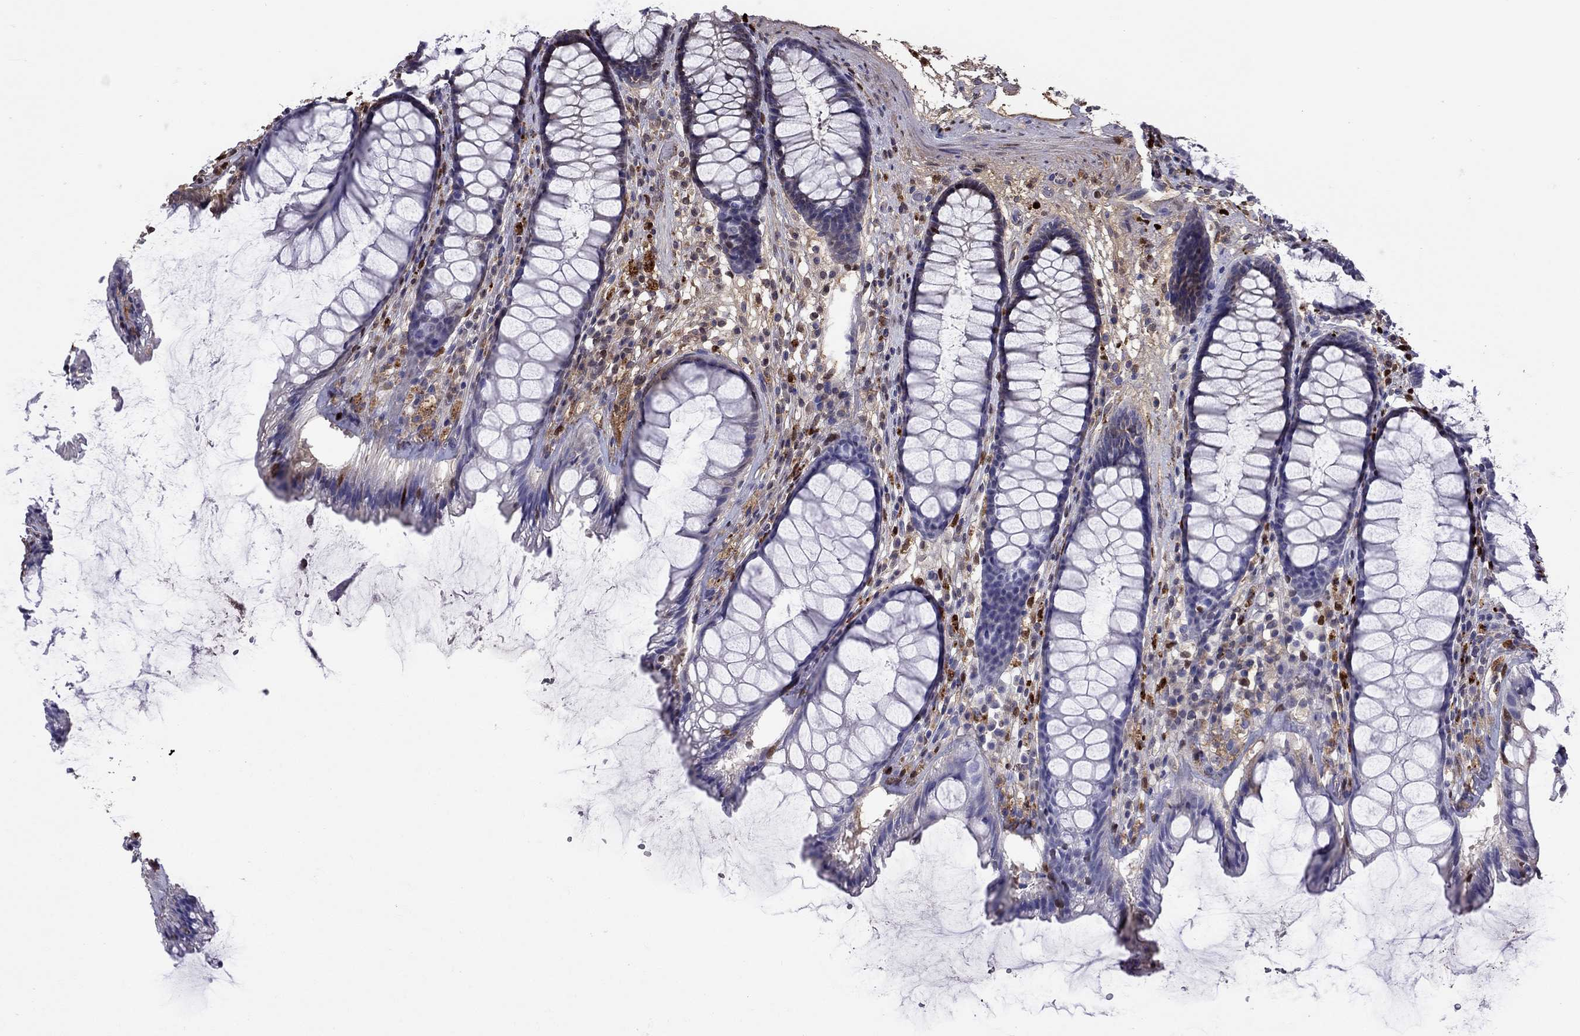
{"staining": {"intensity": "negative", "quantity": "none", "location": "none"}, "tissue": "rectum", "cell_type": "Glandular cells", "image_type": "normal", "snomed": [{"axis": "morphology", "description": "Normal tissue, NOS"}, {"axis": "topography", "description": "Rectum"}], "caption": "Histopathology image shows no protein staining in glandular cells of normal rectum.", "gene": "SERPINA3", "patient": {"sex": "male", "age": 72}}